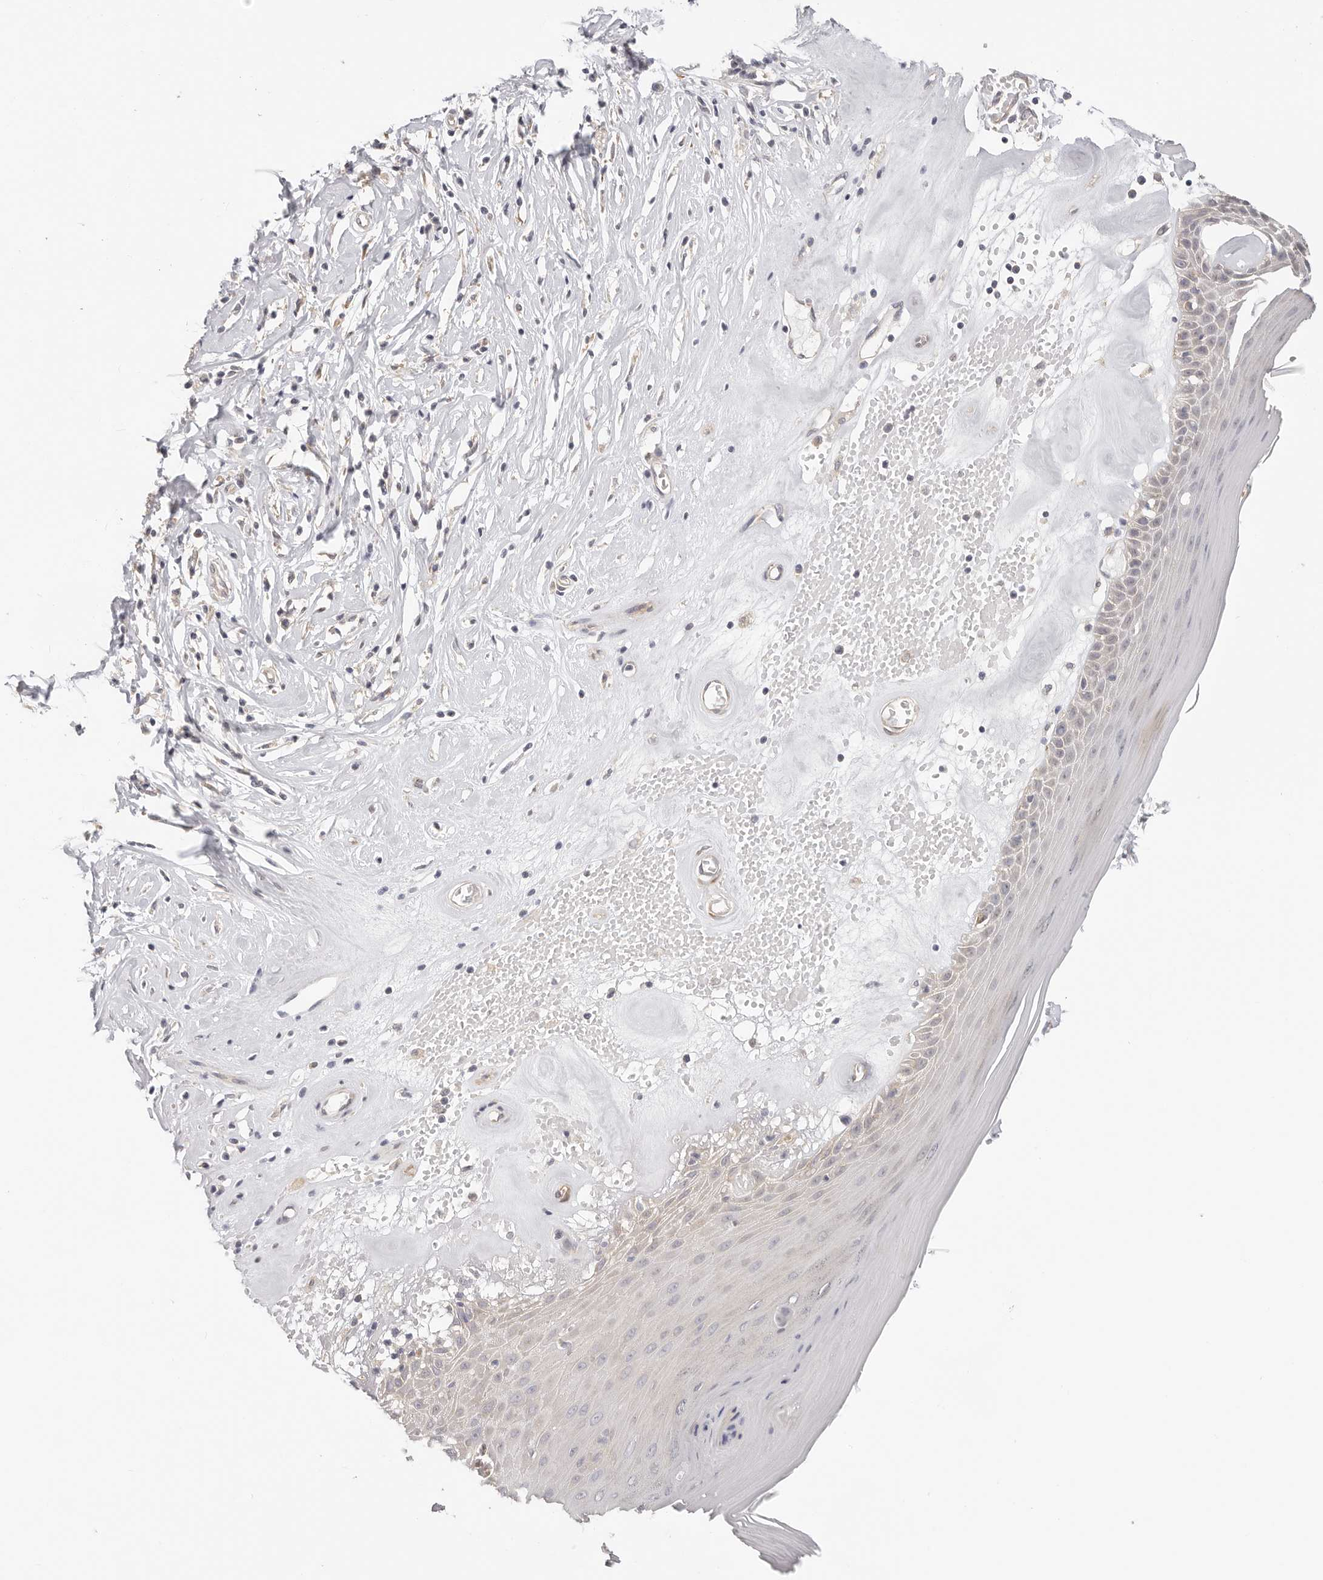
{"staining": {"intensity": "moderate", "quantity": "<25%", "location": "cytoplasmic/membranous"}, "tissue": "skin", "cell_type": "Epidermal cells", "image_type": "normal", "snomed": [{"axis": "morphology", "description": "Normal tissue, NOS"}, {"axis": "morphology", "description": "Inflammation, NOS"}, {"axis": "topography", "description": "Vulva"}], "caption": "Immunohistochemical staining of unremarkable human skin displays <25% levels of moderate cytoplasmic/membranous protein expression in about <25% of epidermal cells.", "gene": "AFDN", "patient": {"sex": "female", "age": 84}}